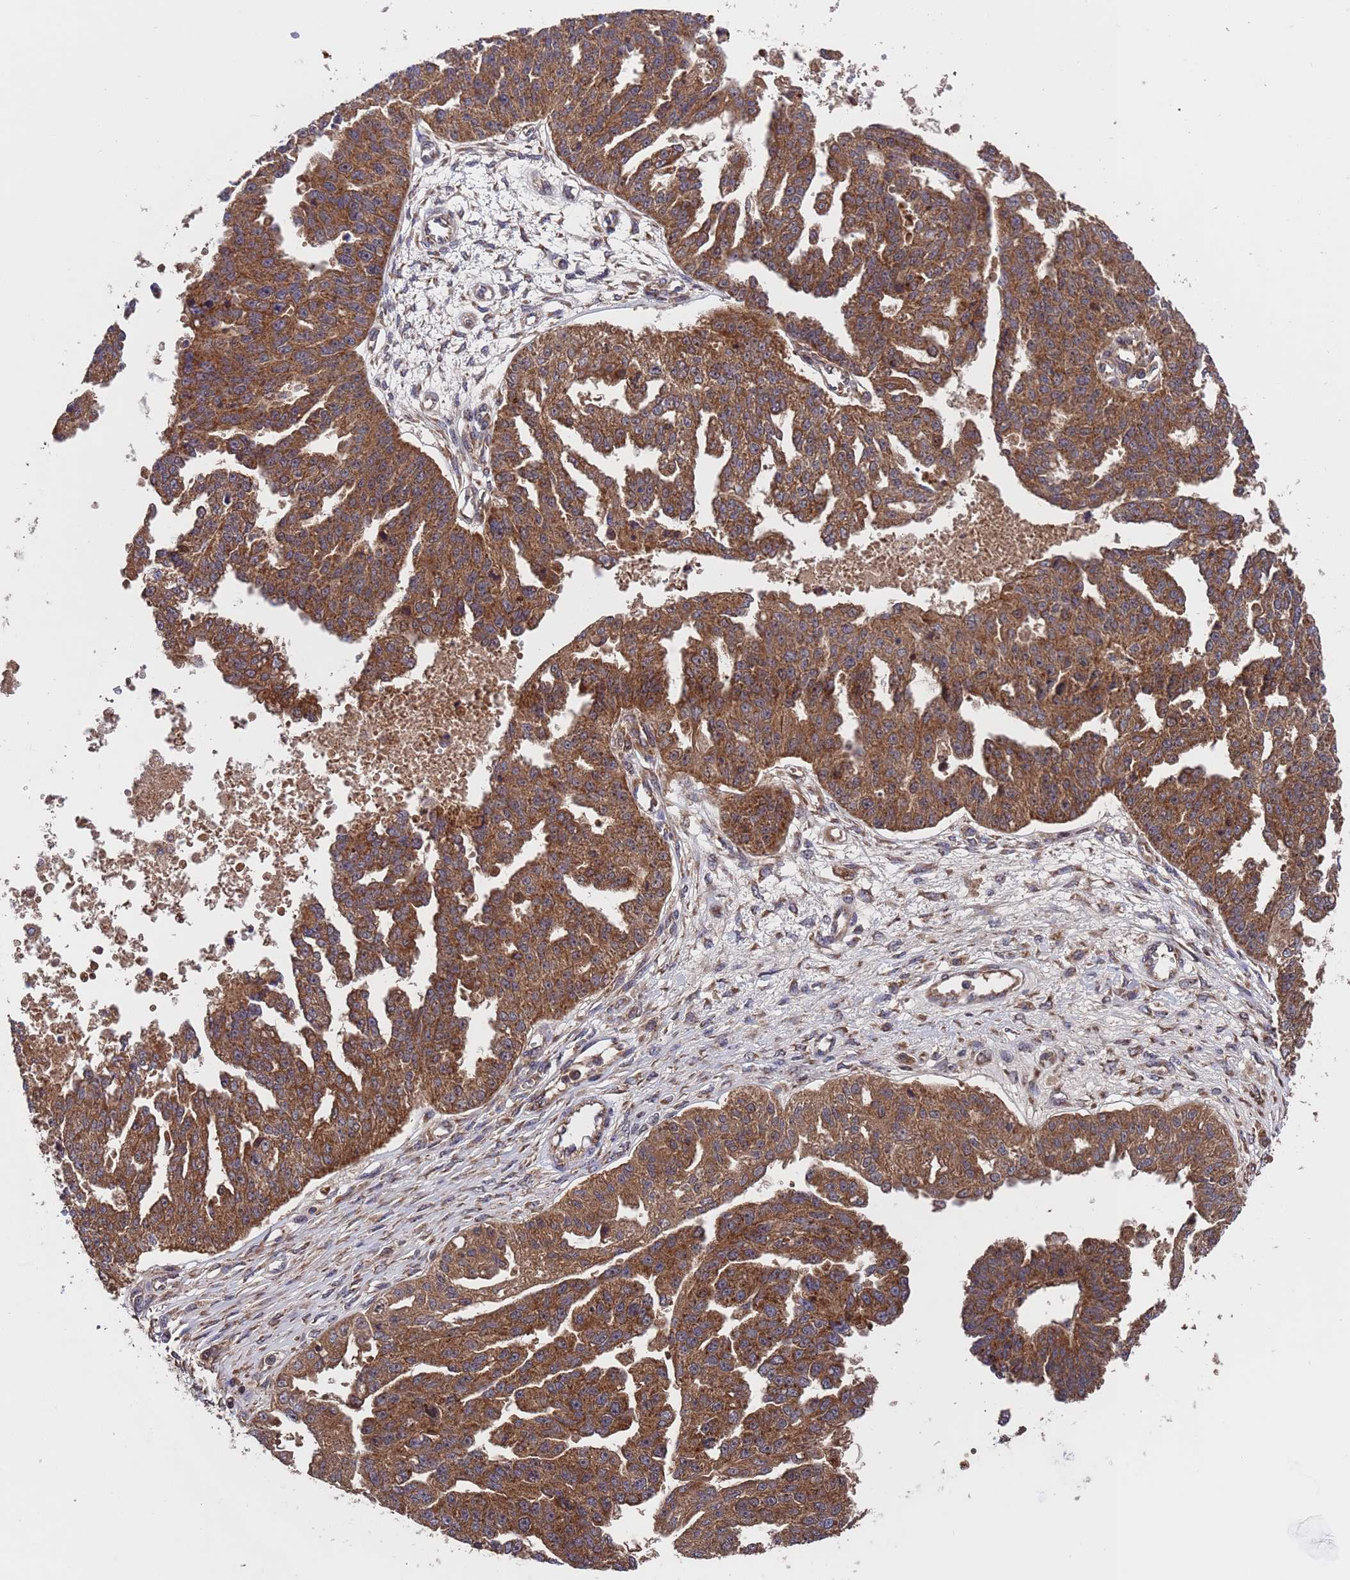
{"staining": {"intensity": "strong", "quantity": ">75%", "location": "cytoplasmic/membranous"}, "tissue": "ovarian cancer", "cell_type": "Tumor cells", "image_type": "cancer", "snomed": [{"axis": "morphology", "description": "Cystadenocarcinoma, serous, NOS"}, {"axis": "topography", "description": "Ovary"}], "caption": "Ovarian cancer (serous cystadenocarcinoma) tissue displays strong cytoplasmic/membranous positivity in approximately >75% of tumor cells (Brightfield microscopy of DAB IHC at high magnification).", "gene": "TSR3", "patient": {"sex": "female", "age": 58}}